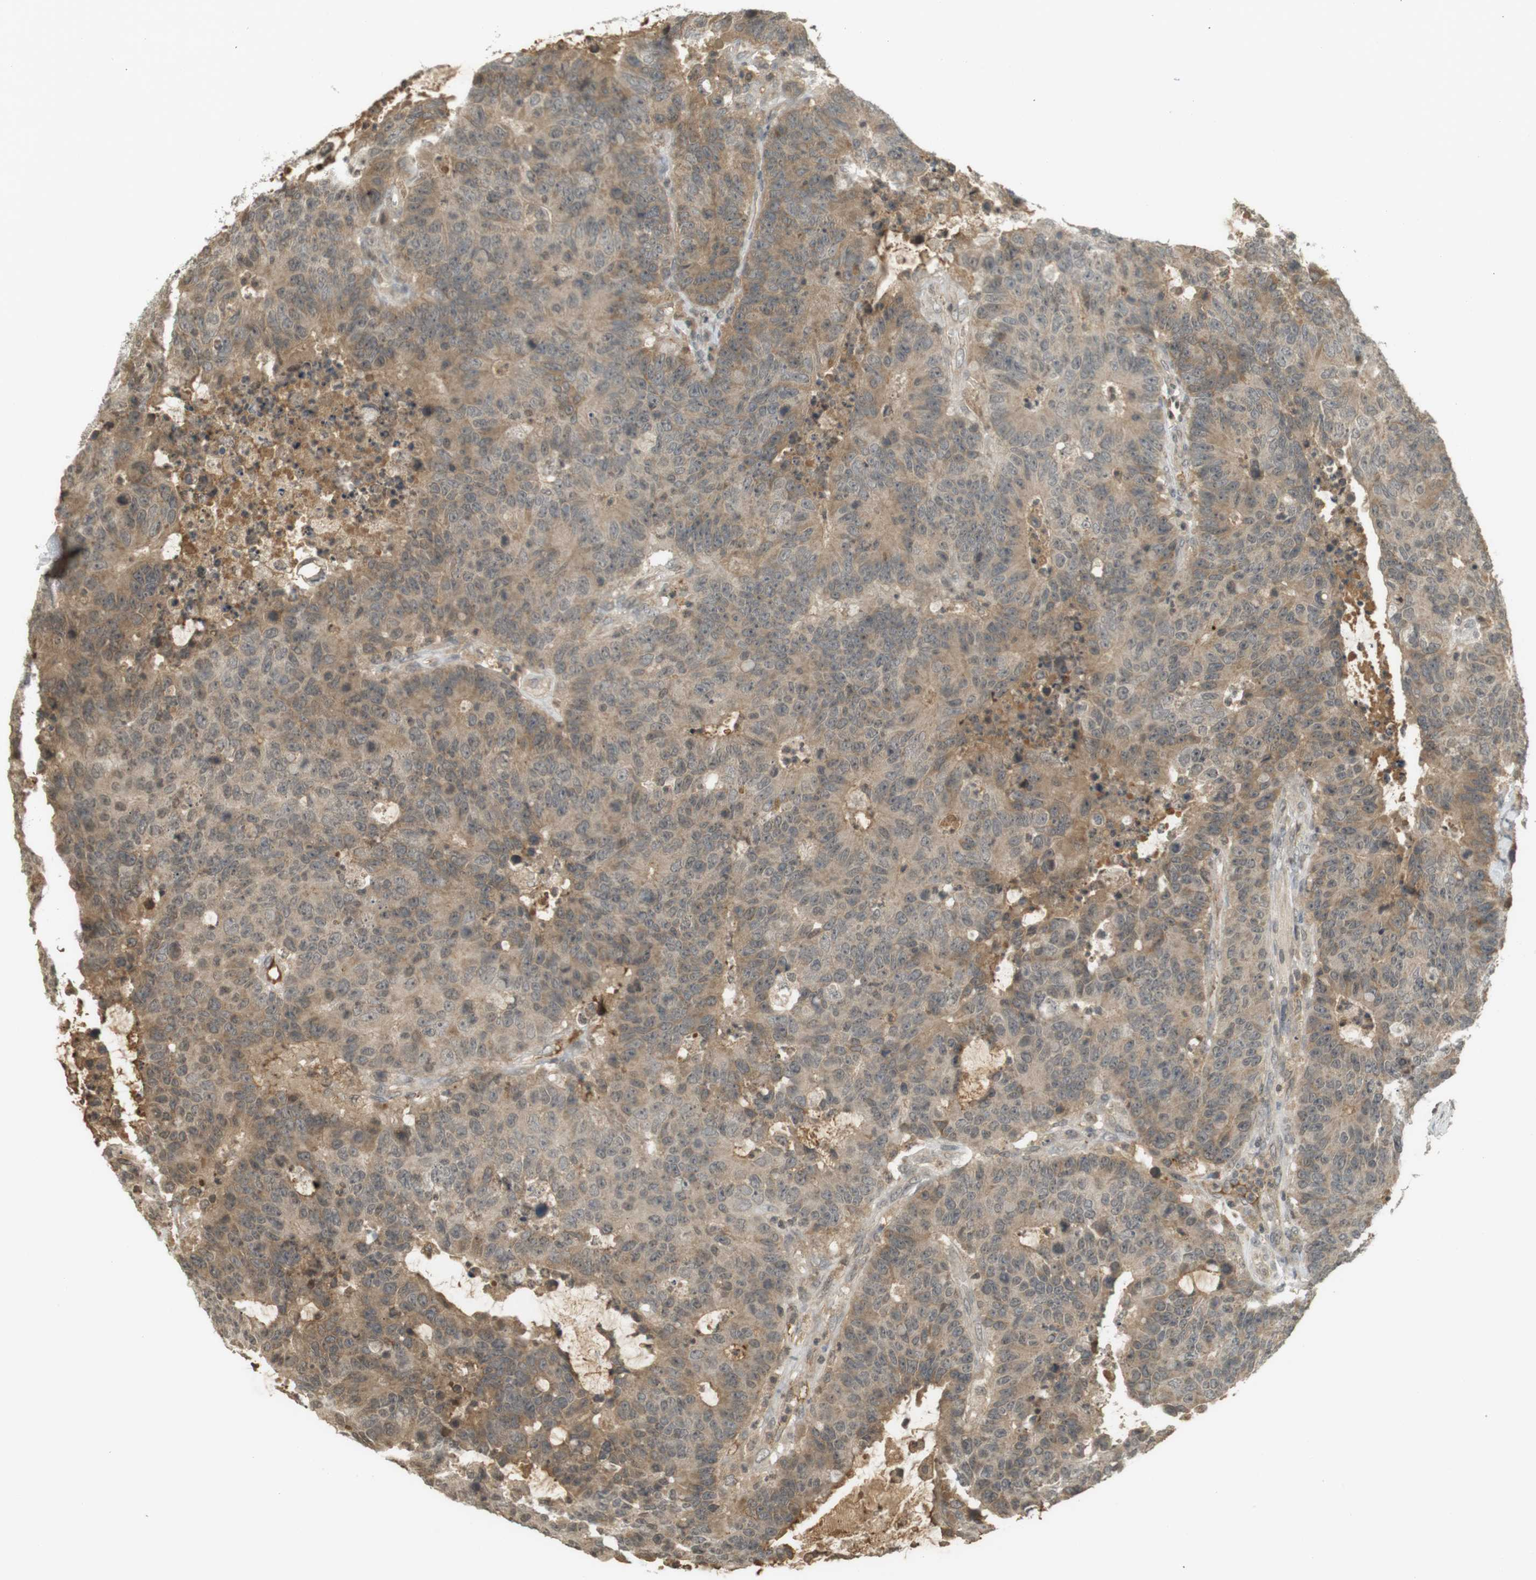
{"staining": {"intensity": "moderate", "quantity": ">75%", "location": "cytoplasmic/membranous"}, "tissue": "colorectal cancer", "cell_type": "Tumor cells", "image_type": "cancer", "snomed": [{"axis": "morphology", "description": "Adenocarcinoma, NOS"}, {"axis": "topography", "description": "Colon"}], "caption": "IHC micrograph of human colorectal cancer (adenocarcinoma) stained for a protein (brown), which shows medium levels of moderate cytoplasmic/membranous expression in about >75% of tumor cells.", "gene": "SRR", "patient": {"sex": "female", "age": 86}}